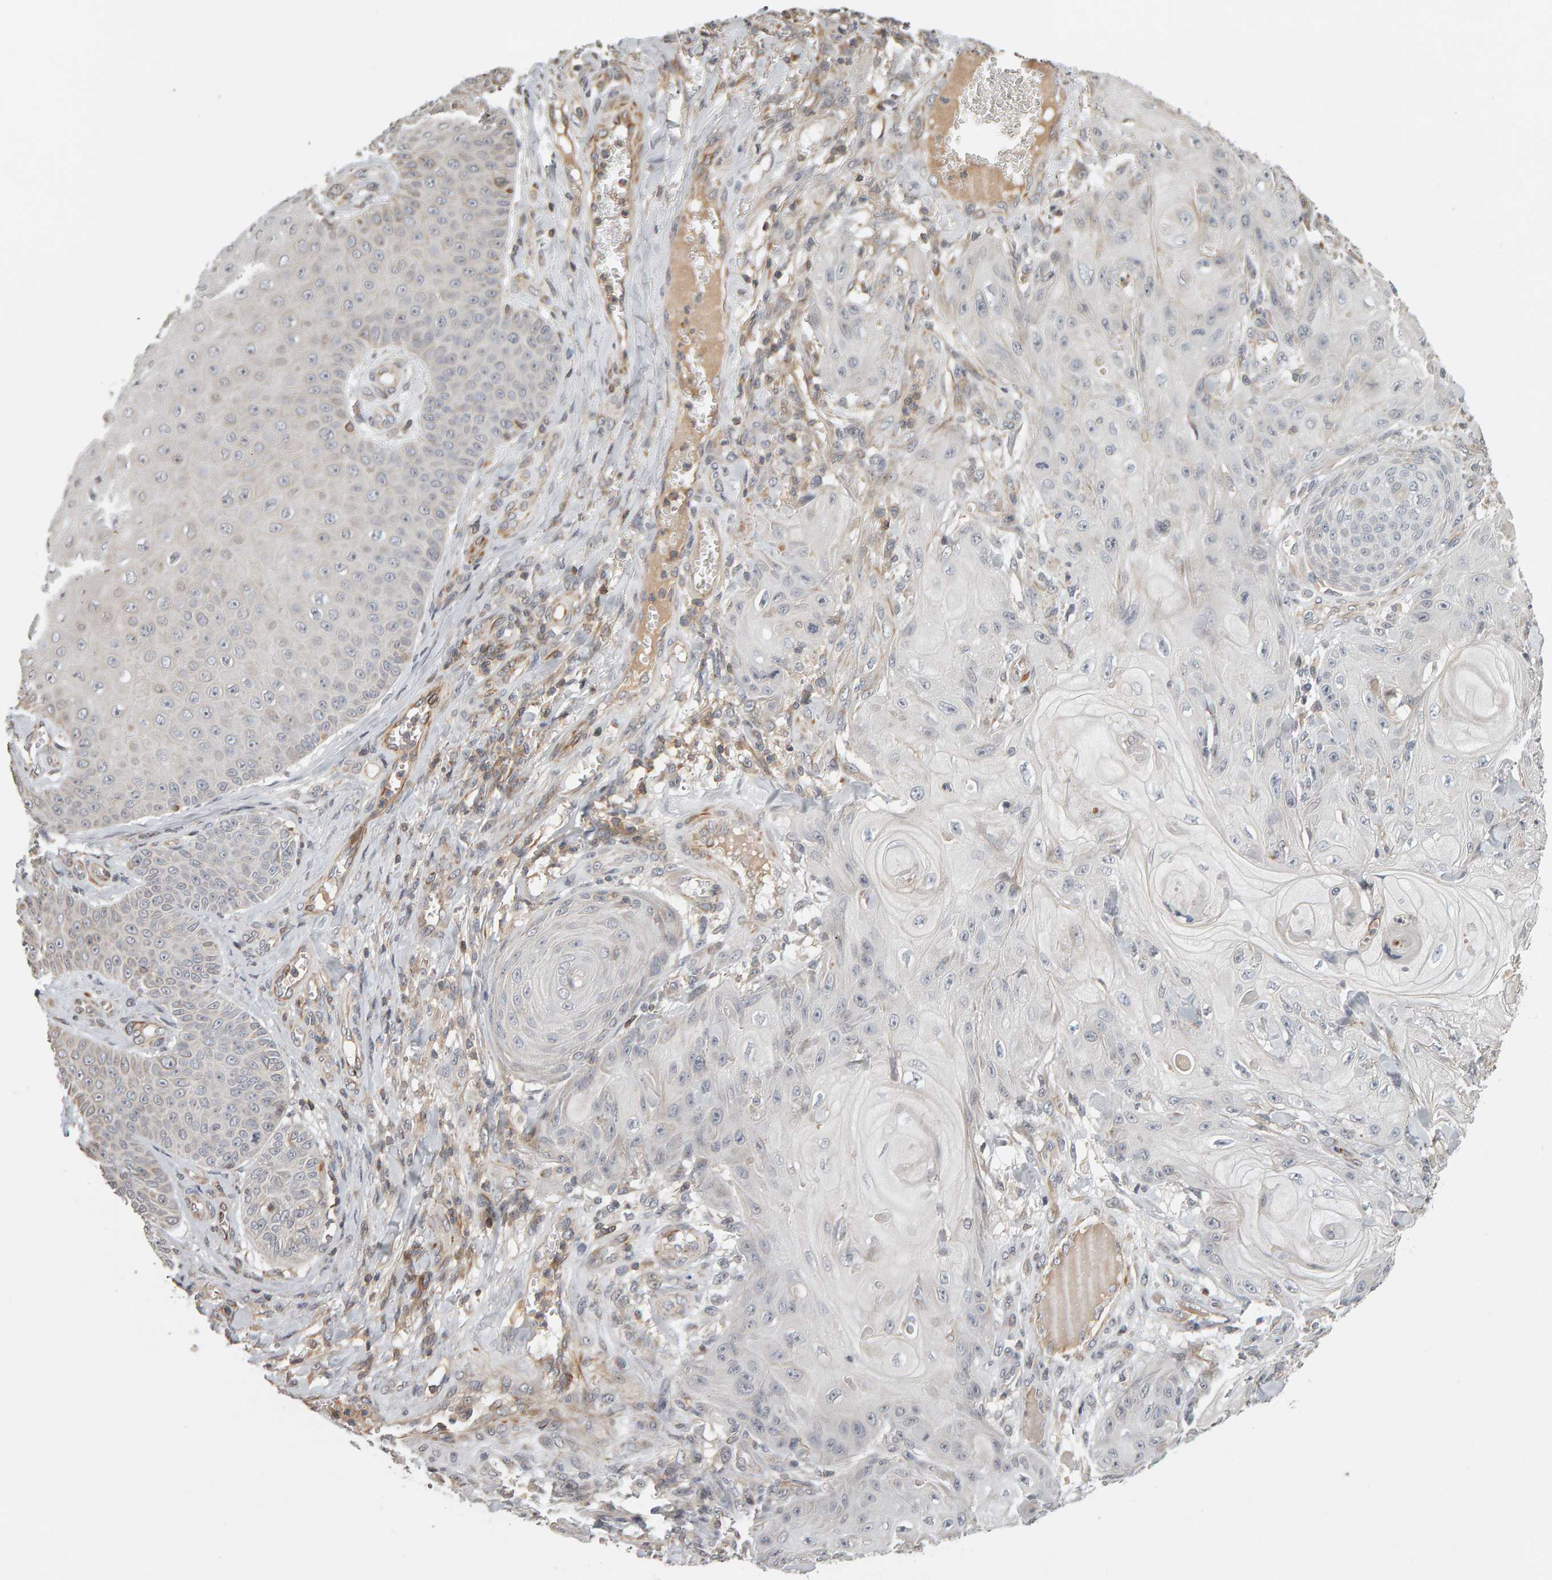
{"staining": {"intensity": "negative", "quantity": "none", "location": "none"}, "tissue": "skin cancer", "cell_type": "Tumor cells", "image_type": "cancer", "snomed": [{"axis": "morphology", "description": "Squamous cell carcinoma, NOS"}, {"axis": "topography", "description": "Skin"}], "caption": "Tumor cells show no significant protein staining in skin cancer (squamous cell carcinoma).", "gene": "TEFM", "patient": {"sex": "male", "age": 74}}